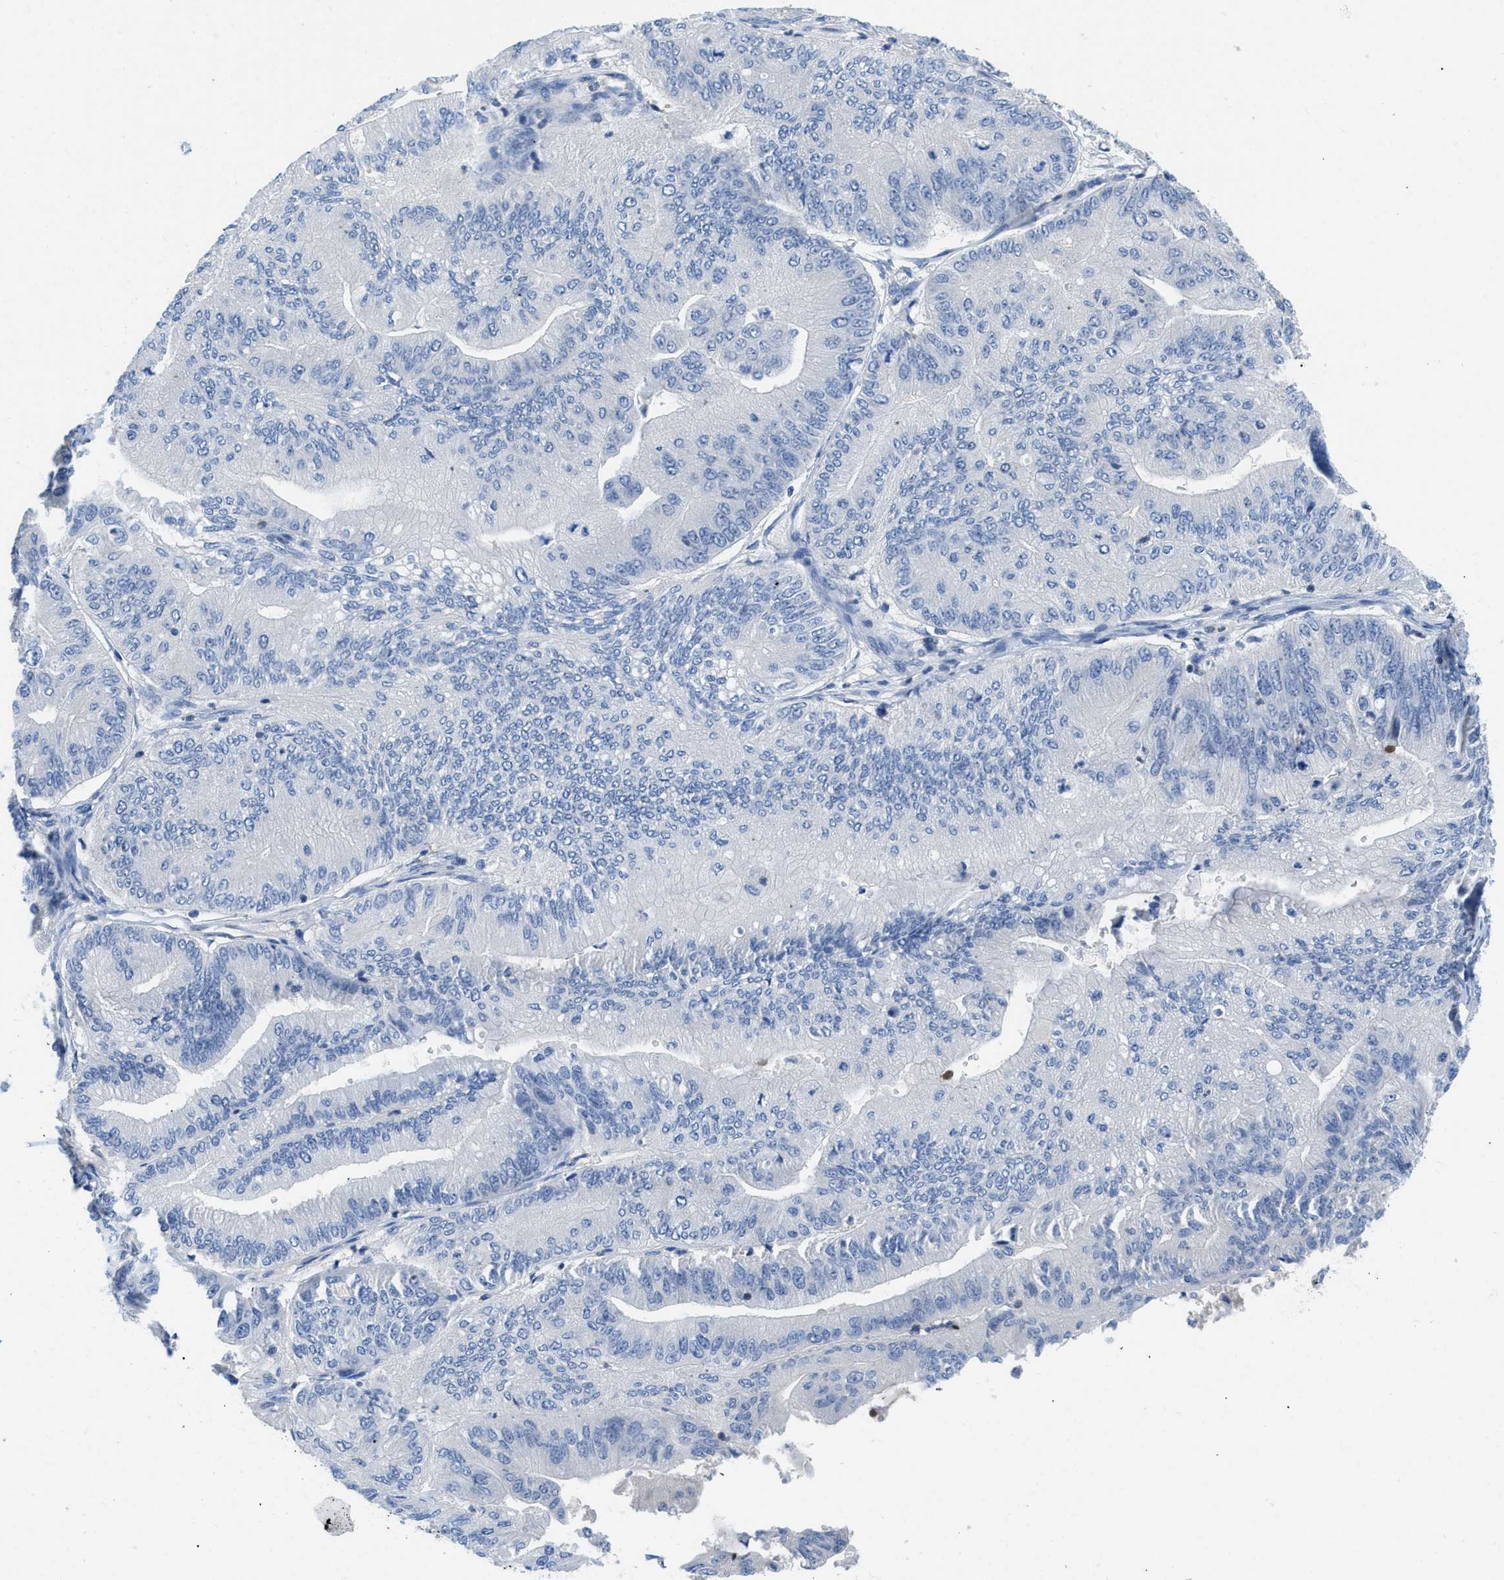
{"staining": {"intensity": "negative", "quantity": "none", "location": "none"}, "tissue": "ovarian cancer", "cell_type": "Tumor cells", "image_type": "cancer", "snomed": [{"axis": "morphology", "description": "Cystadenocarcinoma, mucinous, NOS"}, {"axis": "topography", "description": "Ovary"}], "caption": "DAB (3,3'-diaminobenzidine) immunohistochemical staining of human ovarian cancer displays no significant expression in tumor cells.", "gene": "FAM151A", "patient": {"sex": "female", "age": 61}}